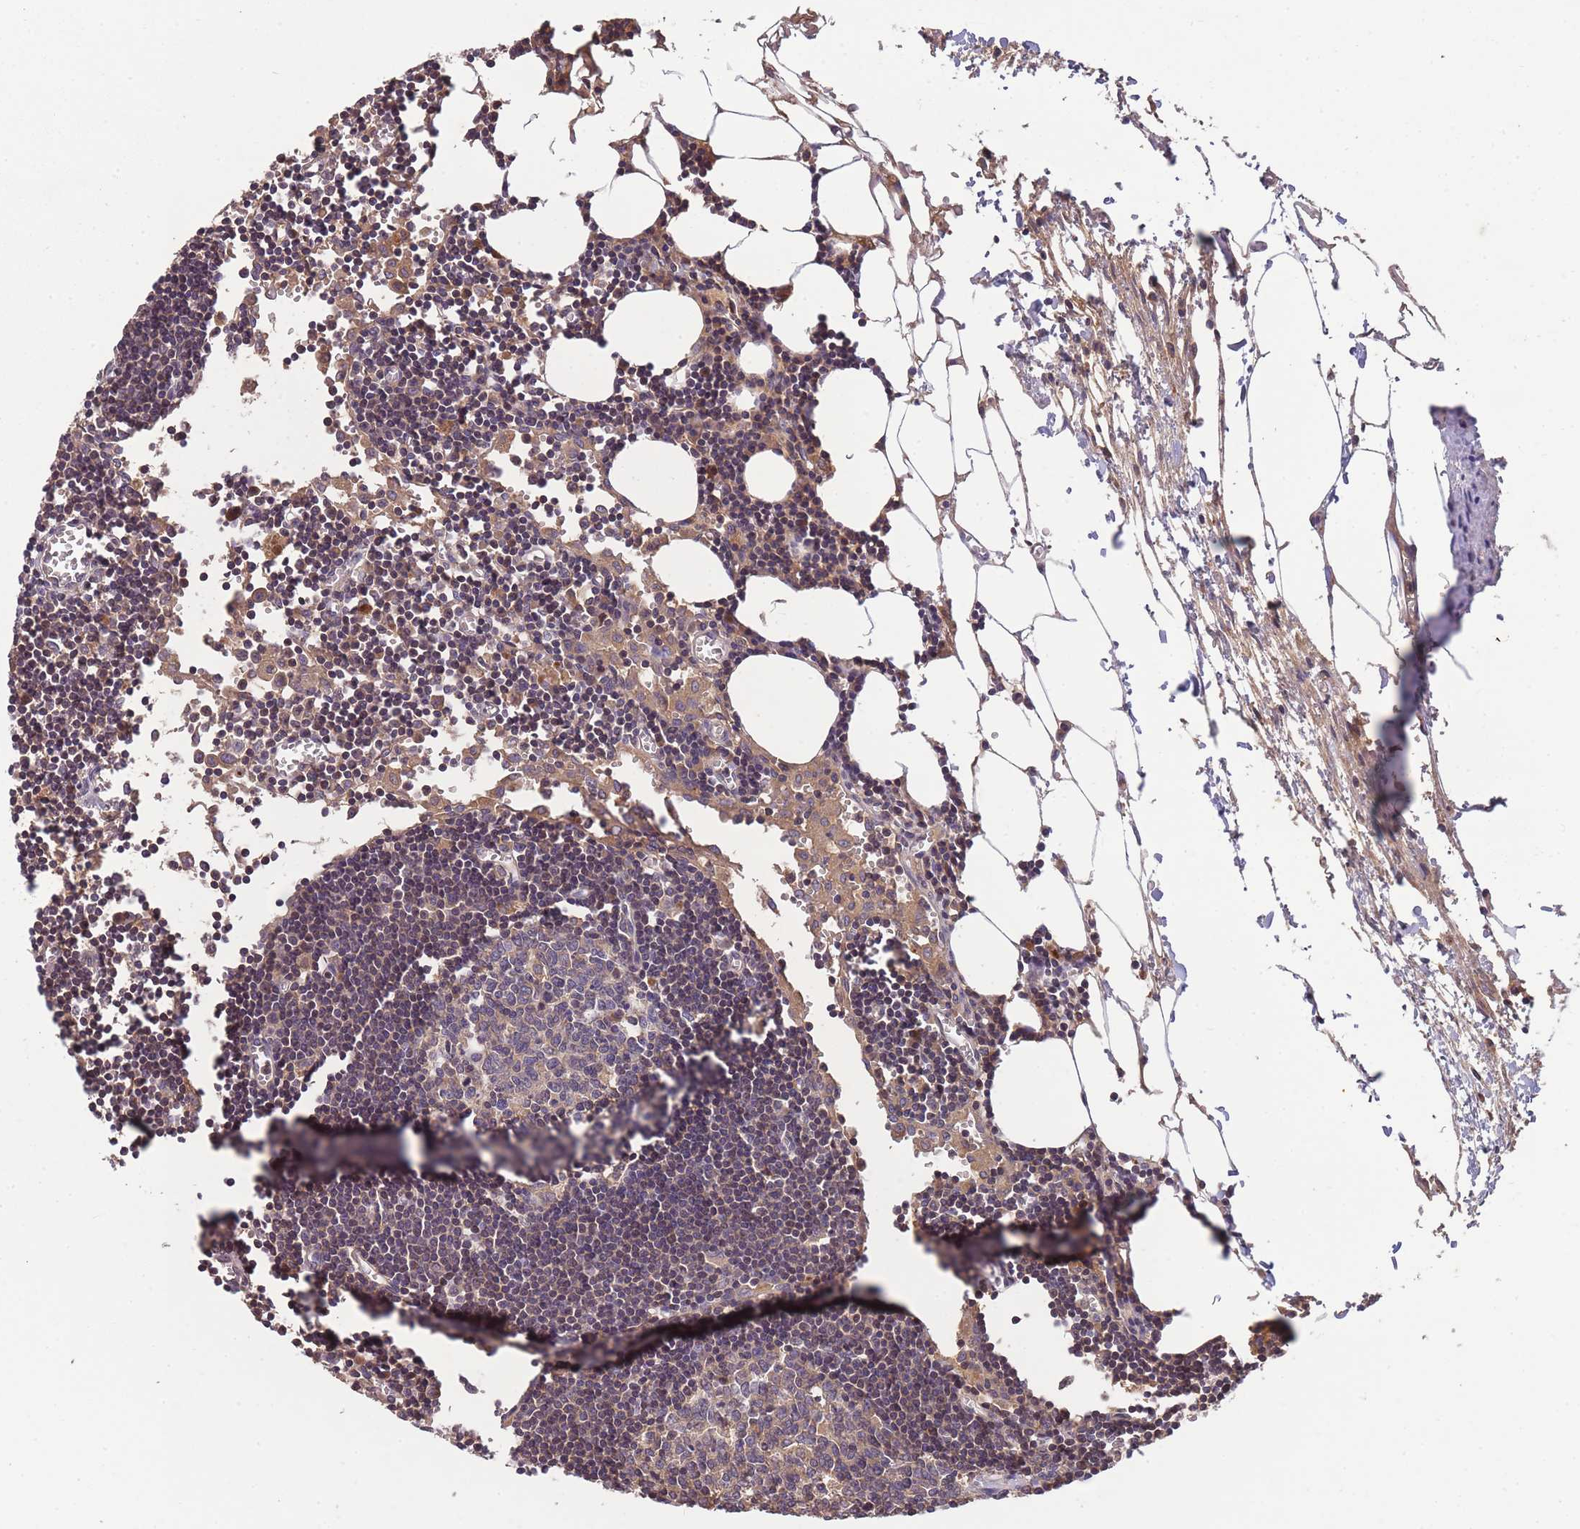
{"staining": {"intensity": "weak", "quantity": "<25%", "location": "cytoplasmic/membranous"}, "tissue": "lymph node", "cell_type": "Germinal center cells", "image_type": "normal", "snomed": [{"axis": "morphology", "description": "Normal tissue, NOS"}, {"axis": "topography", "description": "Lymph node"}], "caption": "Human lymph node stained for a protein using immunohistochemistry (IHC) reveals no expression in germinal center cells.", "gene": "RALGDS", "patient": {"sex": "male", "age": 62}}